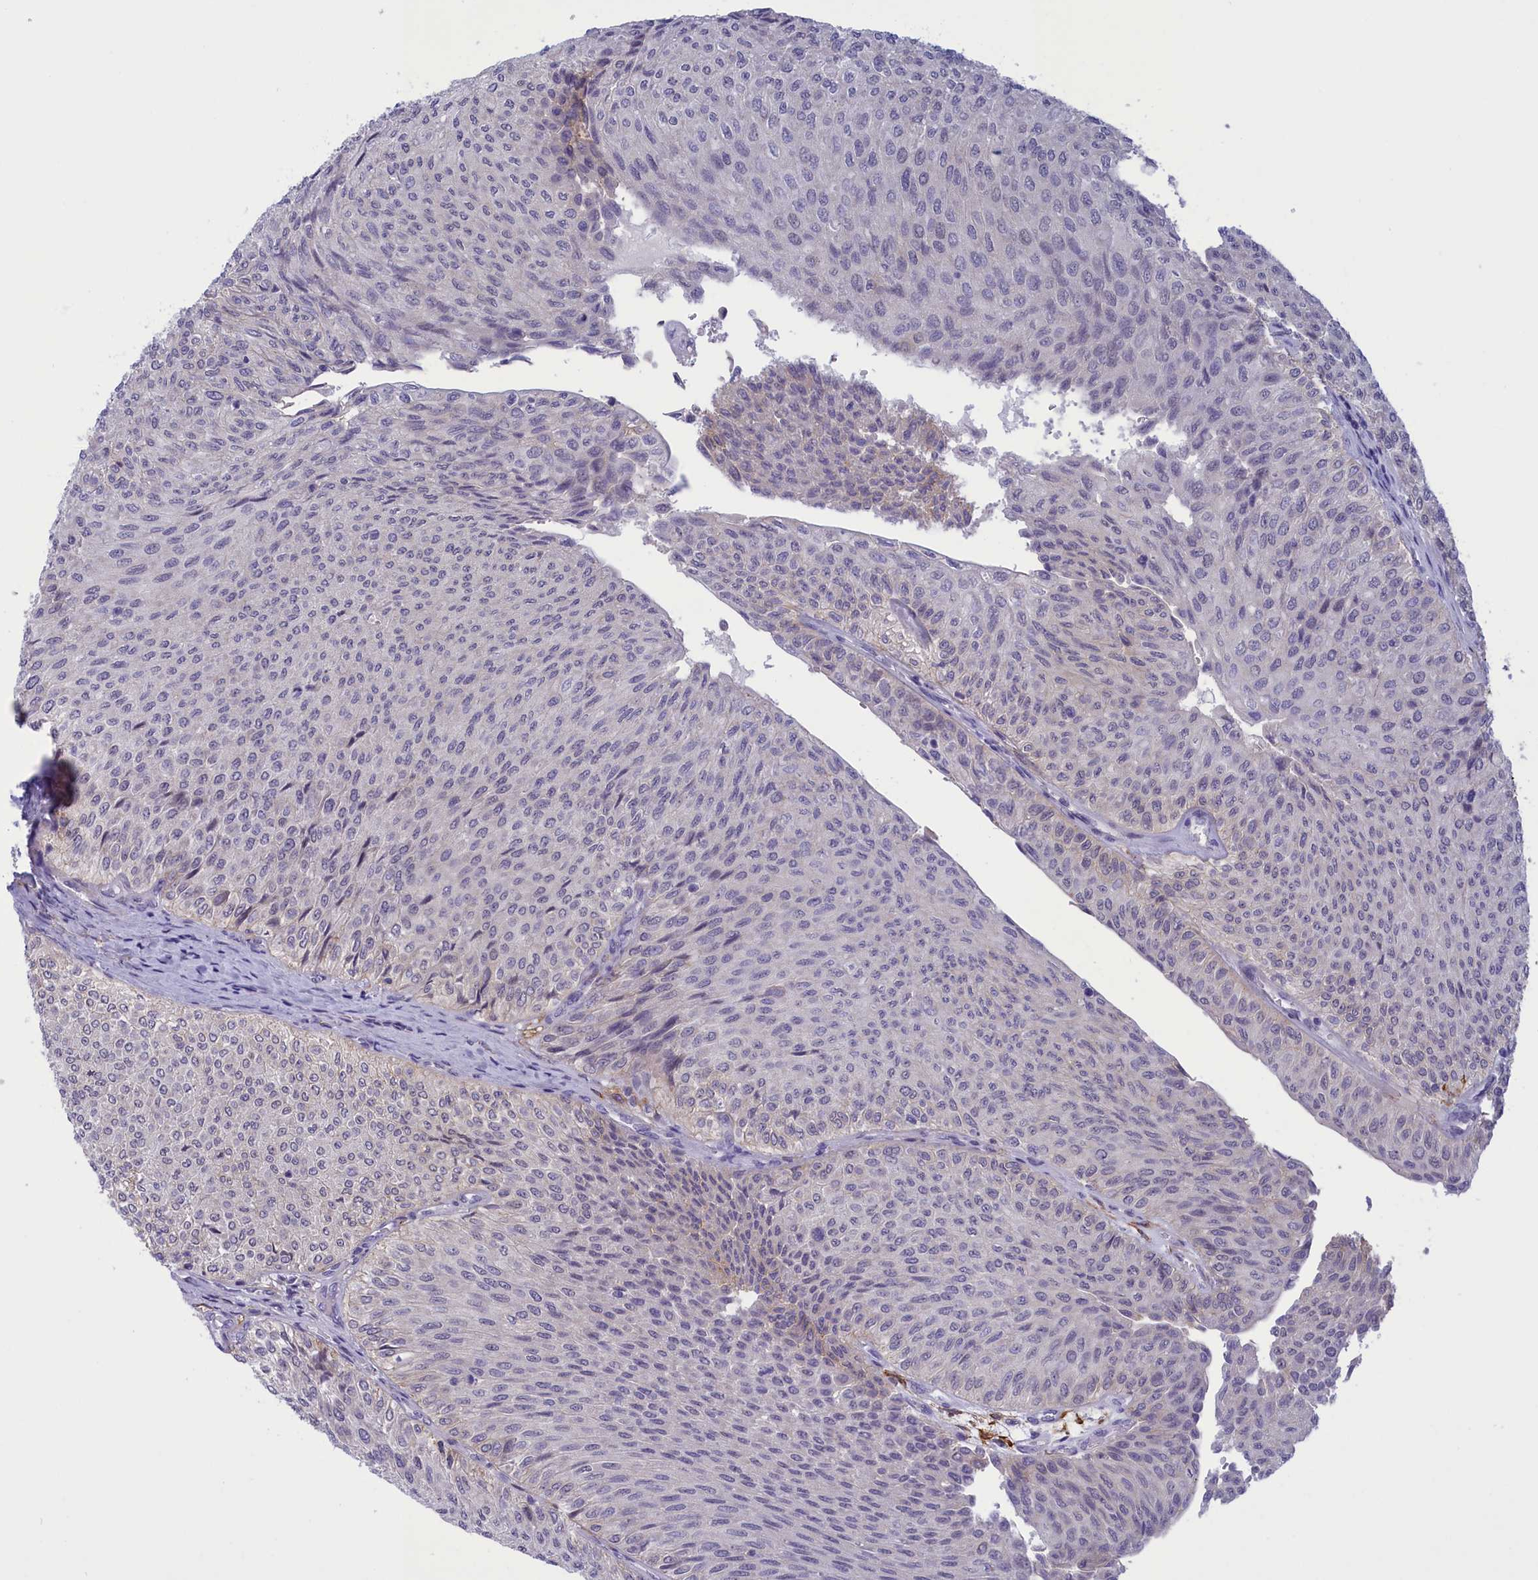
{"staining": {"intensity": "negative", "quantity": "none", "location": "none"}, "tissue": "urothelial cancer", "cell_type": "Tumor cells", "image_type": "cancer", "snomed": [{"axis": "morphology", "description": "Urothelial carcinoma, Low grade"}, {"axis": "topography", "description": "Urinary bladder"}], "caption": "IHC micrograph of neoplastic tissue: urothelial carcinoma (low-grade) stained with DAB shows no significant protein expression in tumor cells. (Immunohistochemistry (ihc), brightfield microscopy, high magnification).", "gene": "ELOA2", "patient": {"sex": "male", "age": 78}}